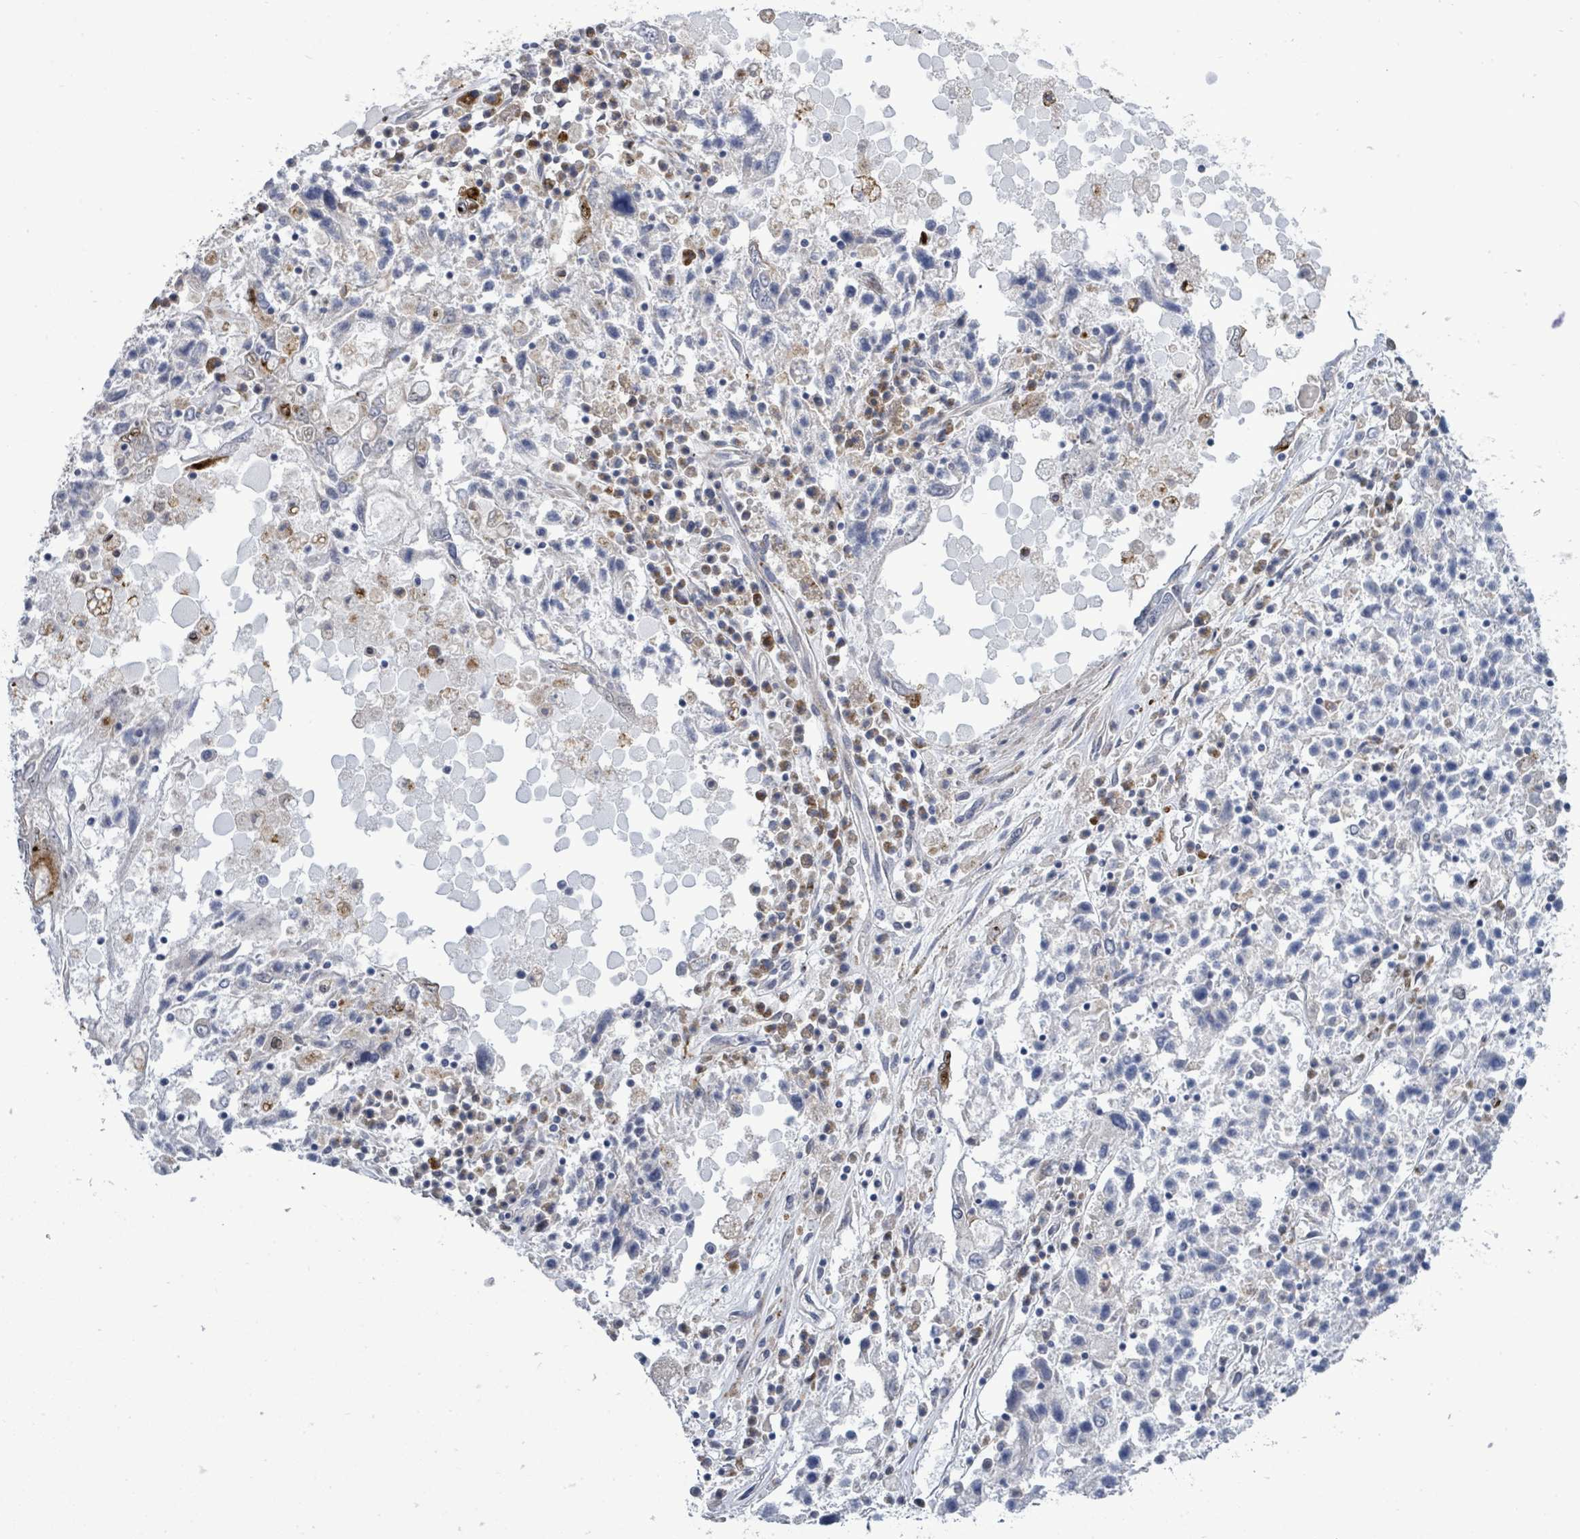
{"staining": {"intensity": "negative", "quantity": "none", "location": "none"}, "tissue": "ovarian cancer", "cell_type": "Tumor cells", "image_type": "cancer", "snomed": [{"axis": "morphology", "description": "Carcinoma, endometroid"}, {"axis": "topography", "description": "Ovary"}], "caption": "Human ovarian cancer stained for a protein using IHC shows no expression in tumor cells.", "gene": "SAR1A", "patient": {"sex": "female", "age": 62}}